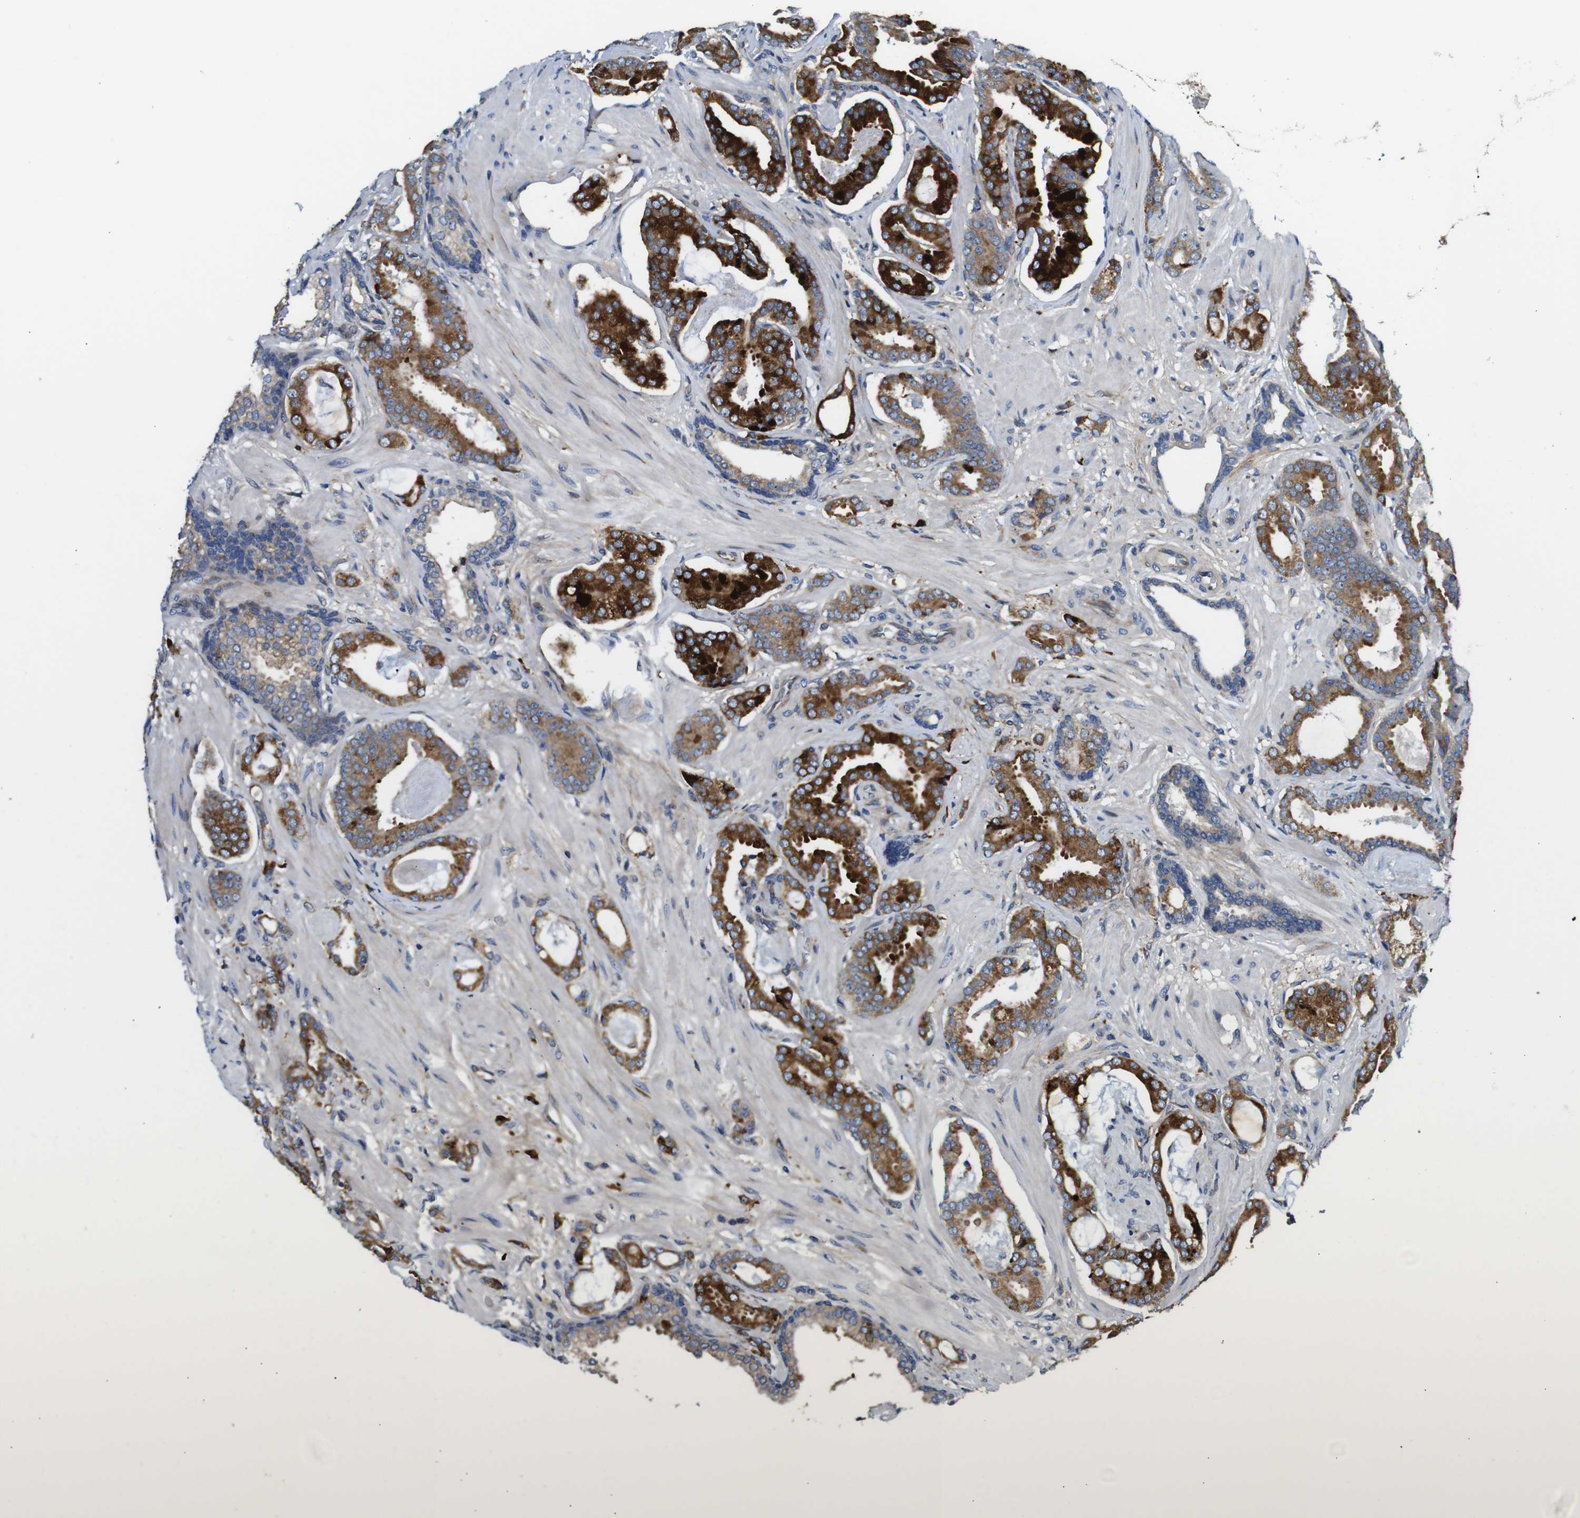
{"staining": {"intensity": "strong", "quantity": ">75%", "location": "cytoplasmic/membranous"}, "tissue": "prostate cancer", "cell_type": "Tumor cells", "image_type": "cancer", "snomed": [{"axis": "morphology", "description": "Adenocarcinoma, Low grade"}, {"axis": "topography", "description": "Prostate"}], "caption": "Prostate adenocarcinoma (low-grade) stained with IHC demonstrates strong cytoplasmic/membranous expression in about >75% of tumor cells.", "gene": "UBE2G2", "patient": {"sex": "male", "age": 53}}